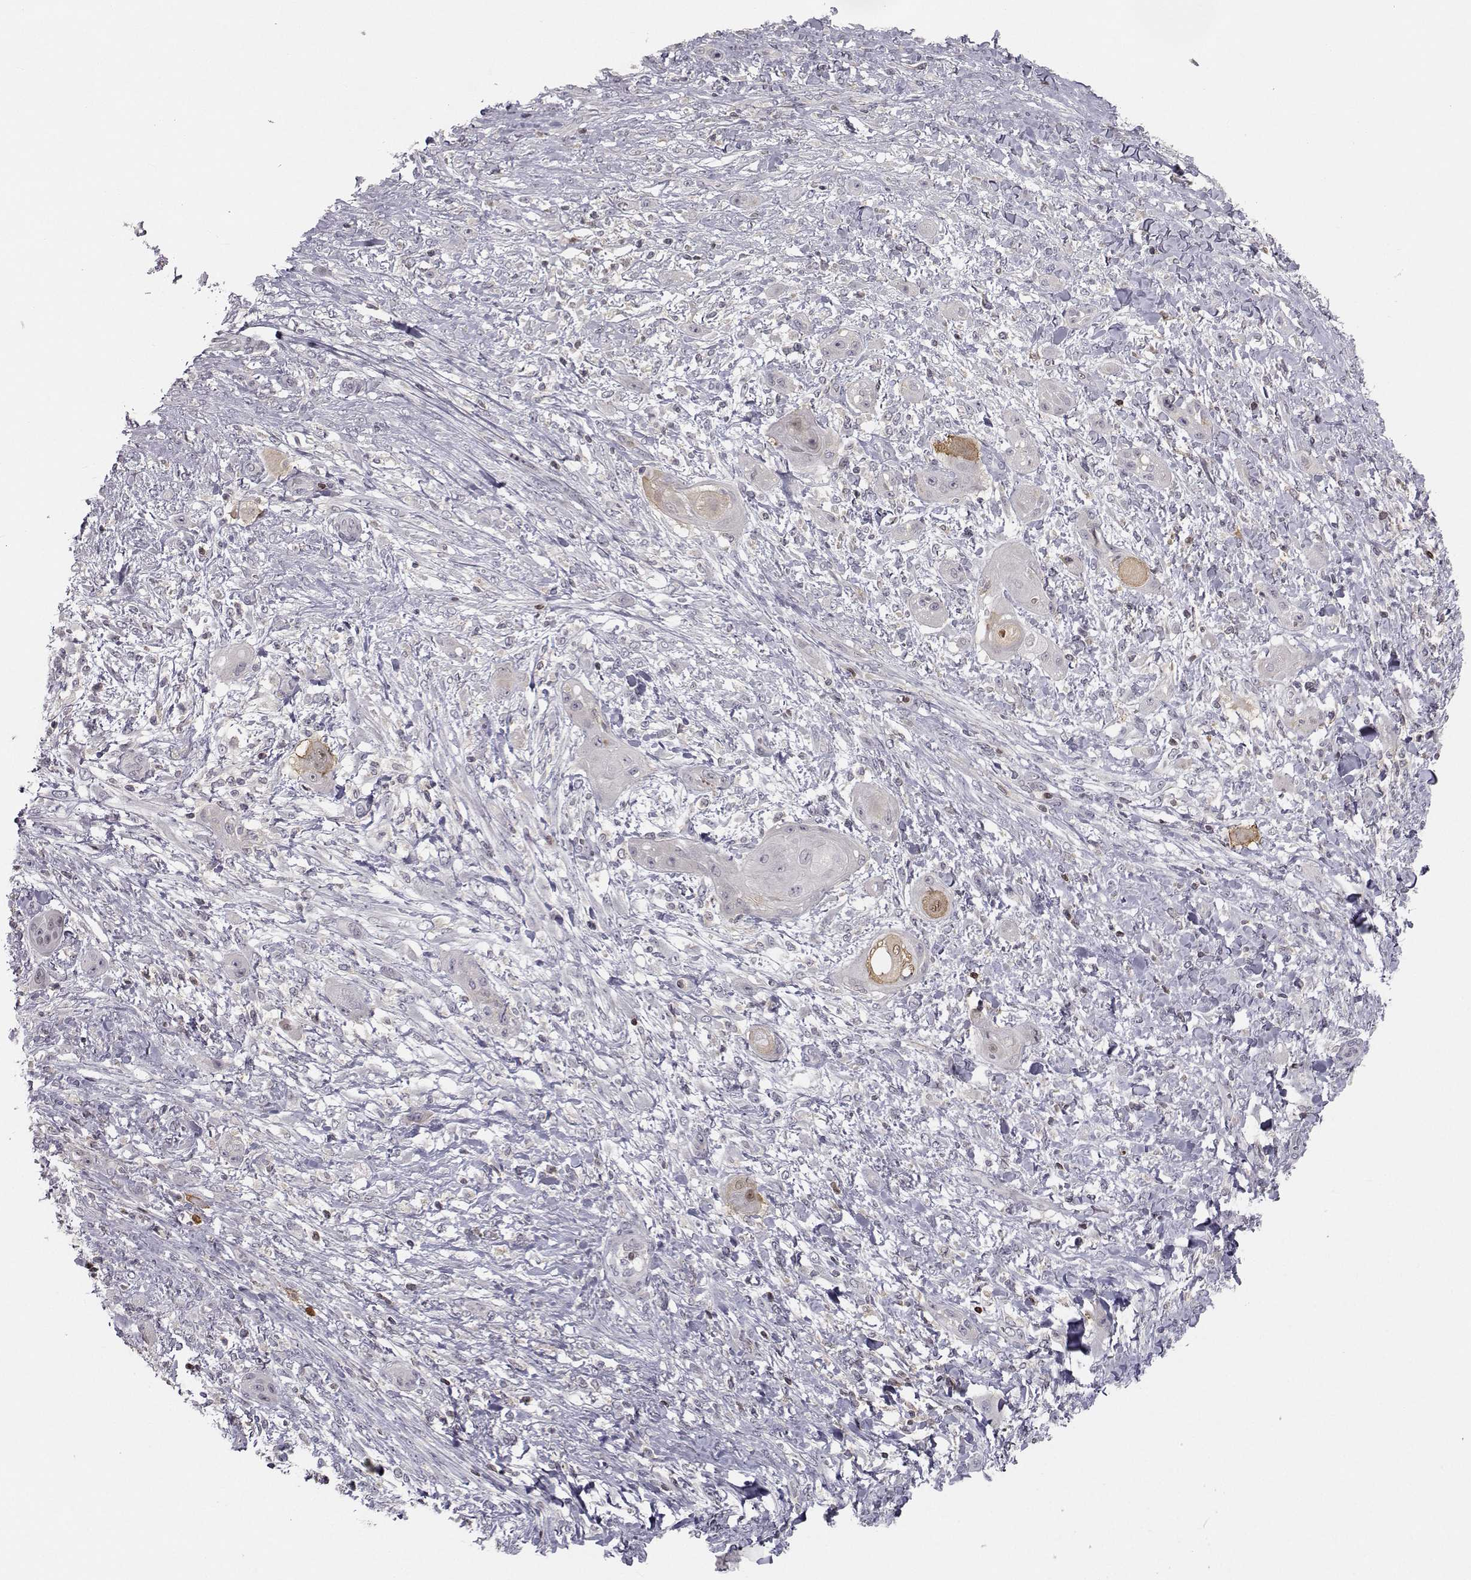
{"staining": {"intensity": "weak", "quantity": "<25%", "location": "cytoplasmic/membranous"}, "tissue": "skin cancer", "cell_type": "Tumor cells", "image_type": "cancer", "snomed": [{"axis": "morphology", "description": "Squamous cell carcinoma, NOS"}, {"axis": "topography", "description": "Skin"}], "caption": "Skin cancer stained for a protein using immunohistochemistry (IHC) reveals no staining tumor cells.", "gene": "PCP4L1", "patient": {"sex": "male", "age": 62}}